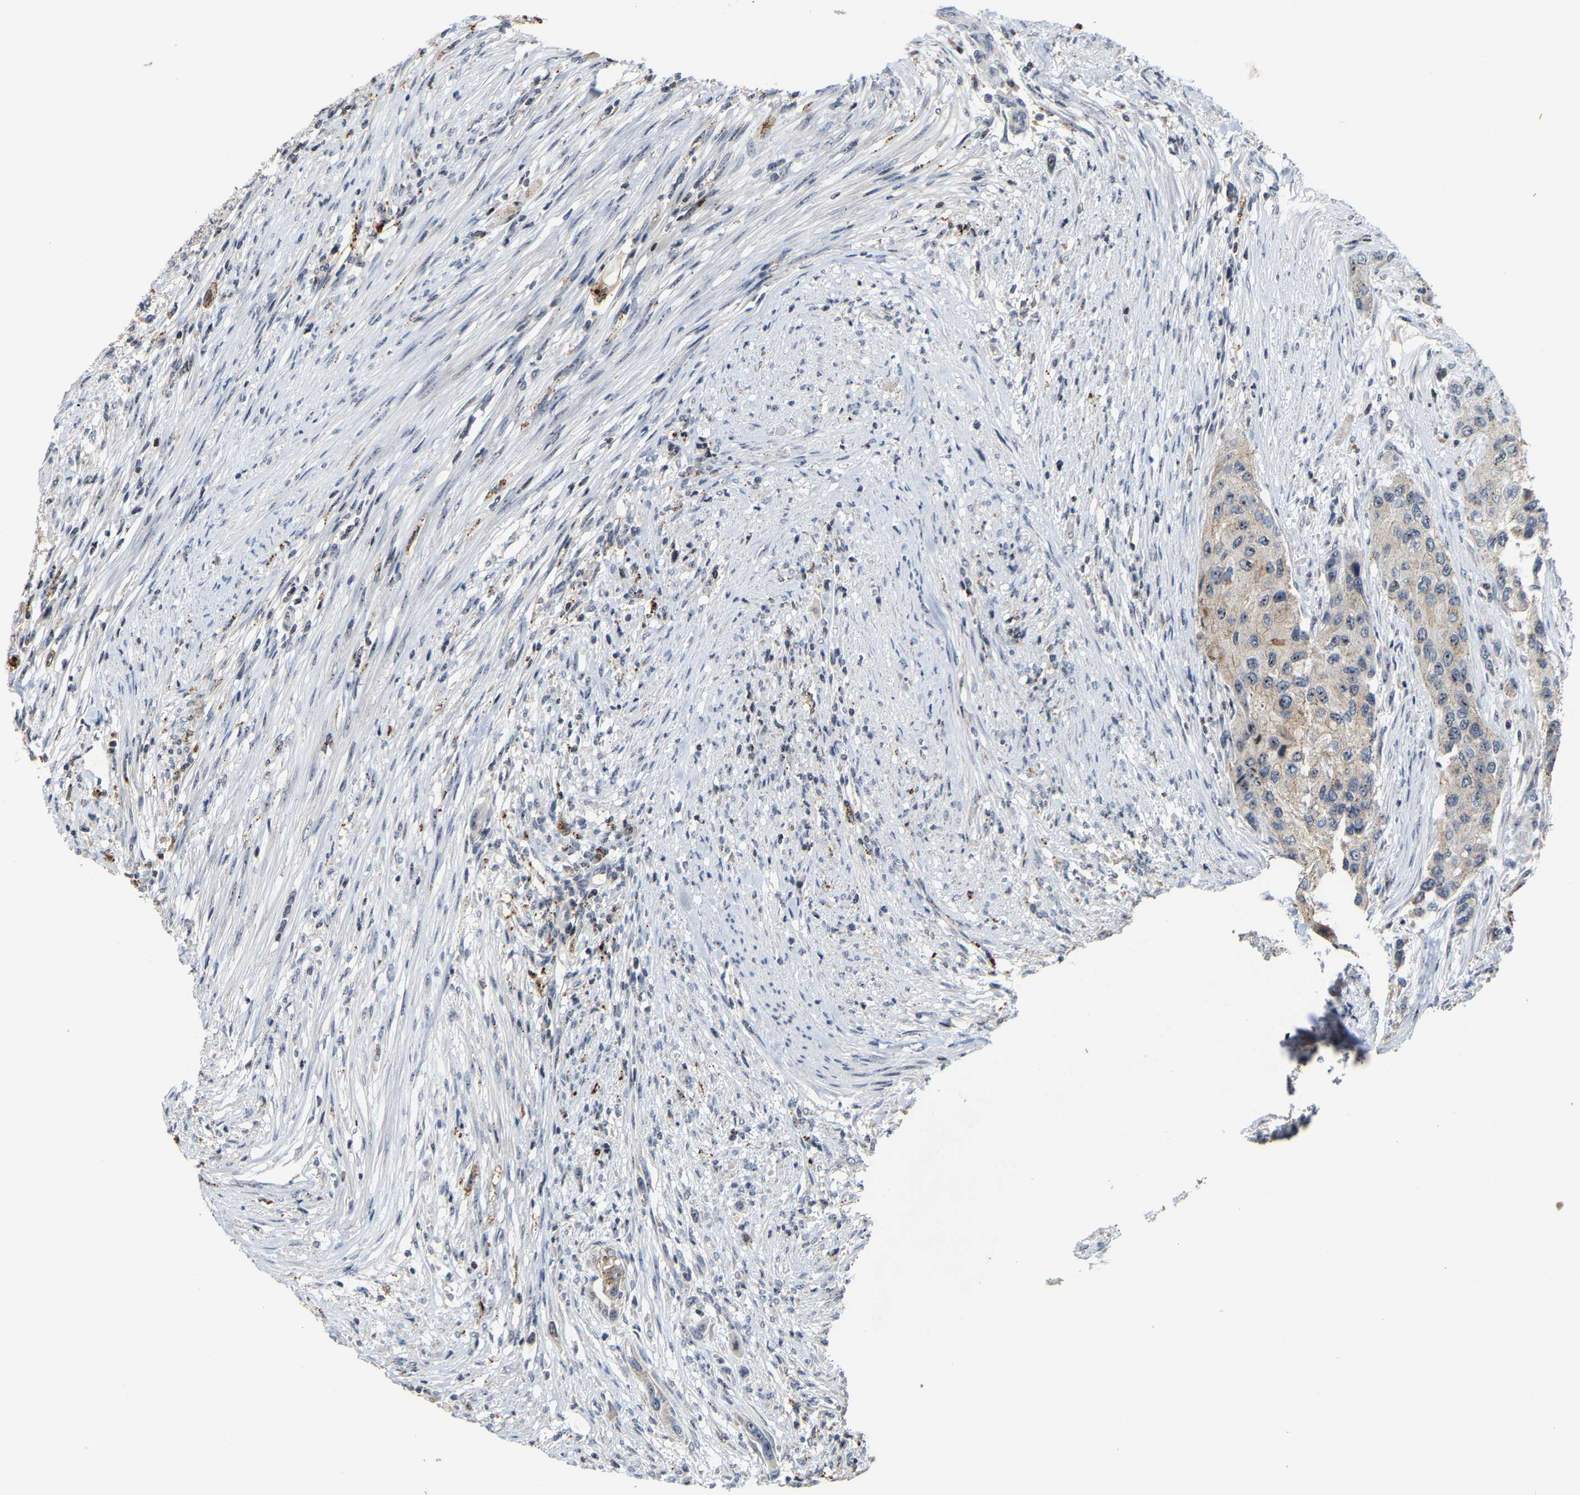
{"staining": {"intensity": "weak", "quantity": "25%-75%", "location": "cytoplasmic/membranous,nuclear"}, "tissue": "urothelial cancer", "cell_type": "Tumor cells", "image_type": "cancer", "snomed": [{"axis": "morphology", "description": "Urothelial carcinoma, High grade"}, {"axis": "topography", "description": "Urinary bladder"}], "caption": "Urothelial carcinoma (high-grade) stained with immunohistochemistry (IHC) reveals weak cytoplasmic/membranous and nuclear positivity in about 25%-75% of tumor cells.", "gene": "NOP58", "patient": {"sex": "female", "age": 56}}